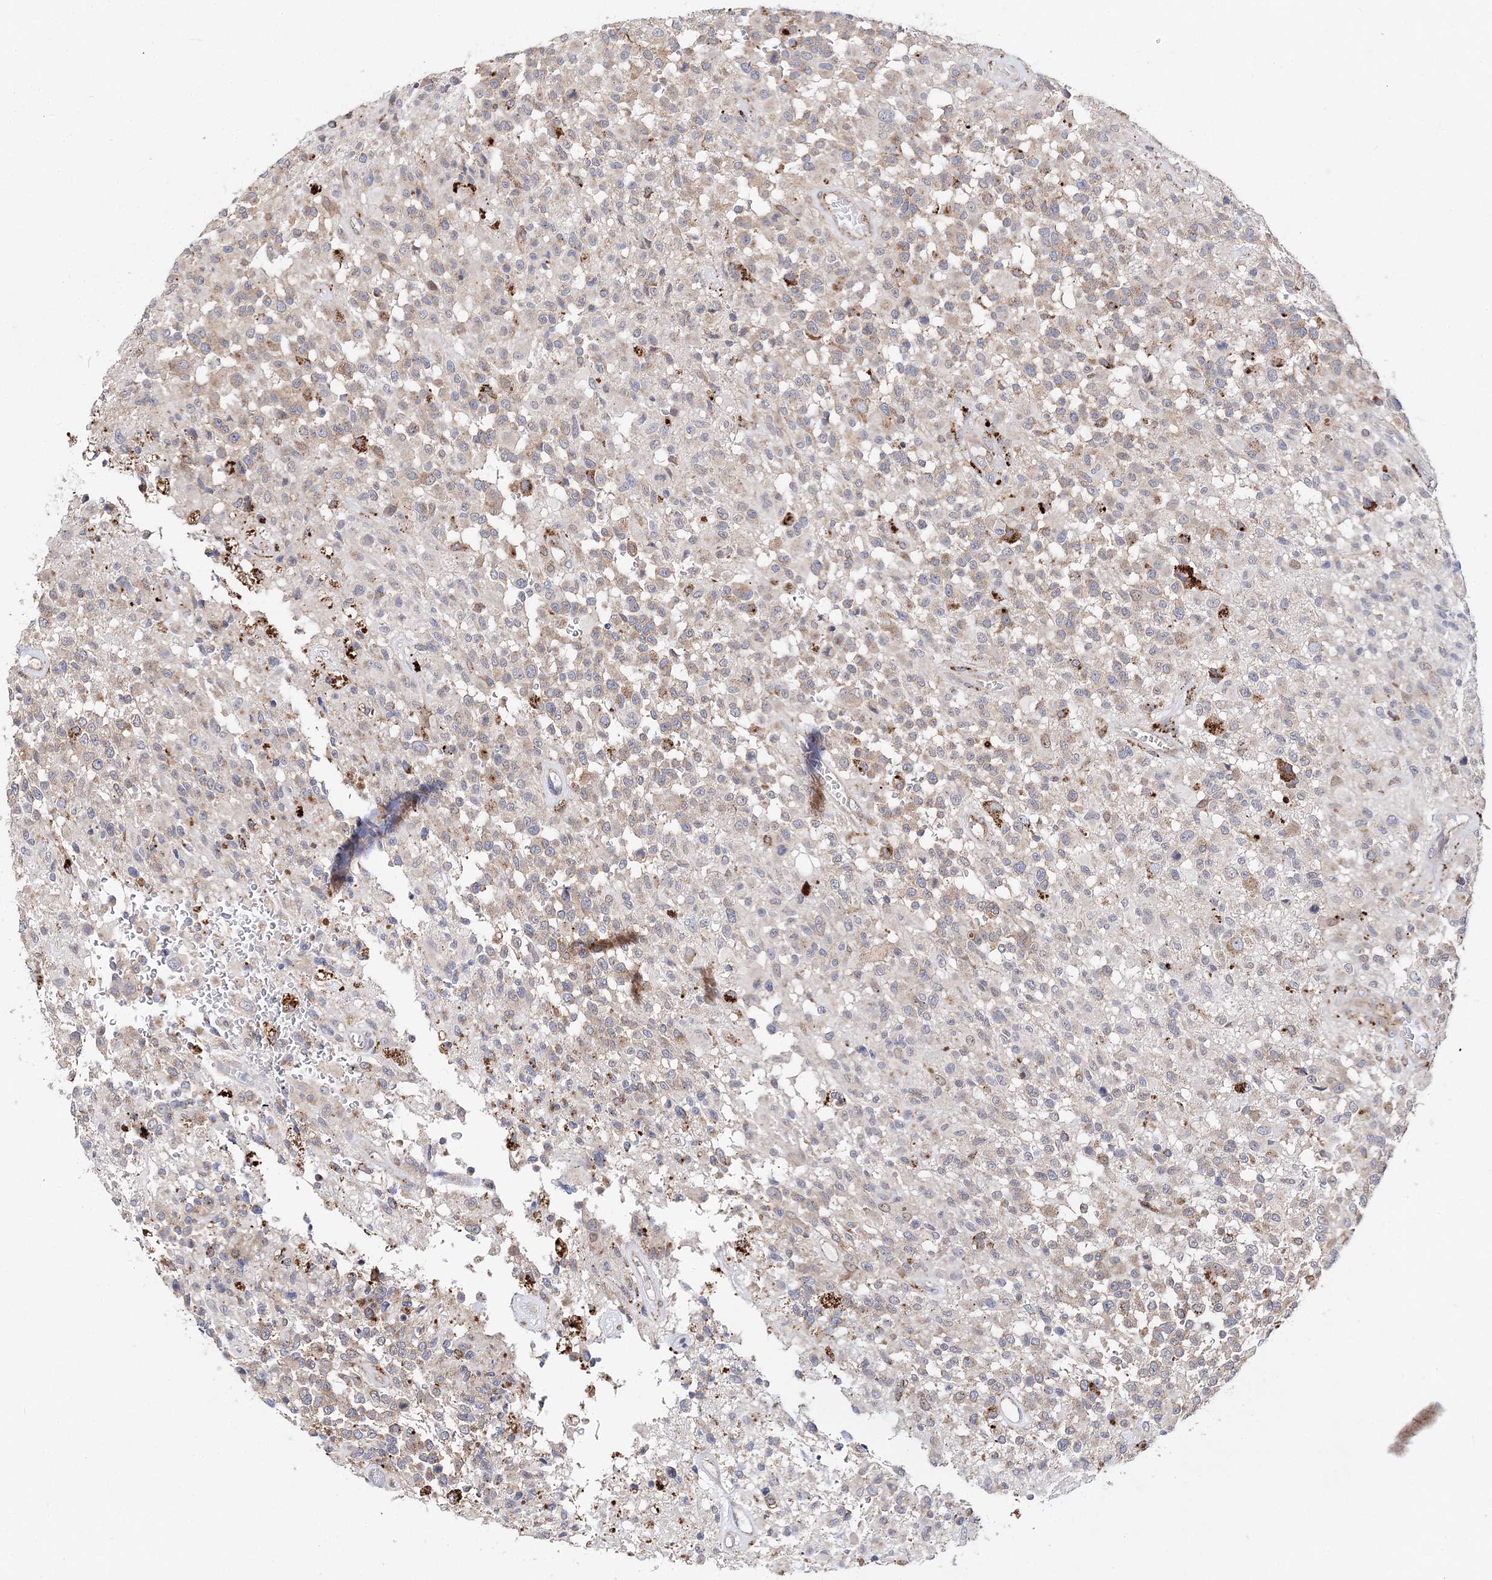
{"staining": {"intensity": "weak", "quantity": "25%-75%", "location": "cytoplasmic/membranous"}, "tissue": "glioma", "cell_type": "Tumor cells", "image_type": "cancer", "snomed": [{"axis": "morphology", "description": "Glioma, malignant, High grade"}, {"axis": "morphology", "description": "Glioblastoma, NOS"}, {"axis": "topography", "description": "Brain"}], "caption": "Weak cytoplasmic/membranous staining is seen in approximately 25%-75% of tumor cells in glioblastoma.", "gene": "C3orf38", "patient": {"sex": "male", "age": 60}}